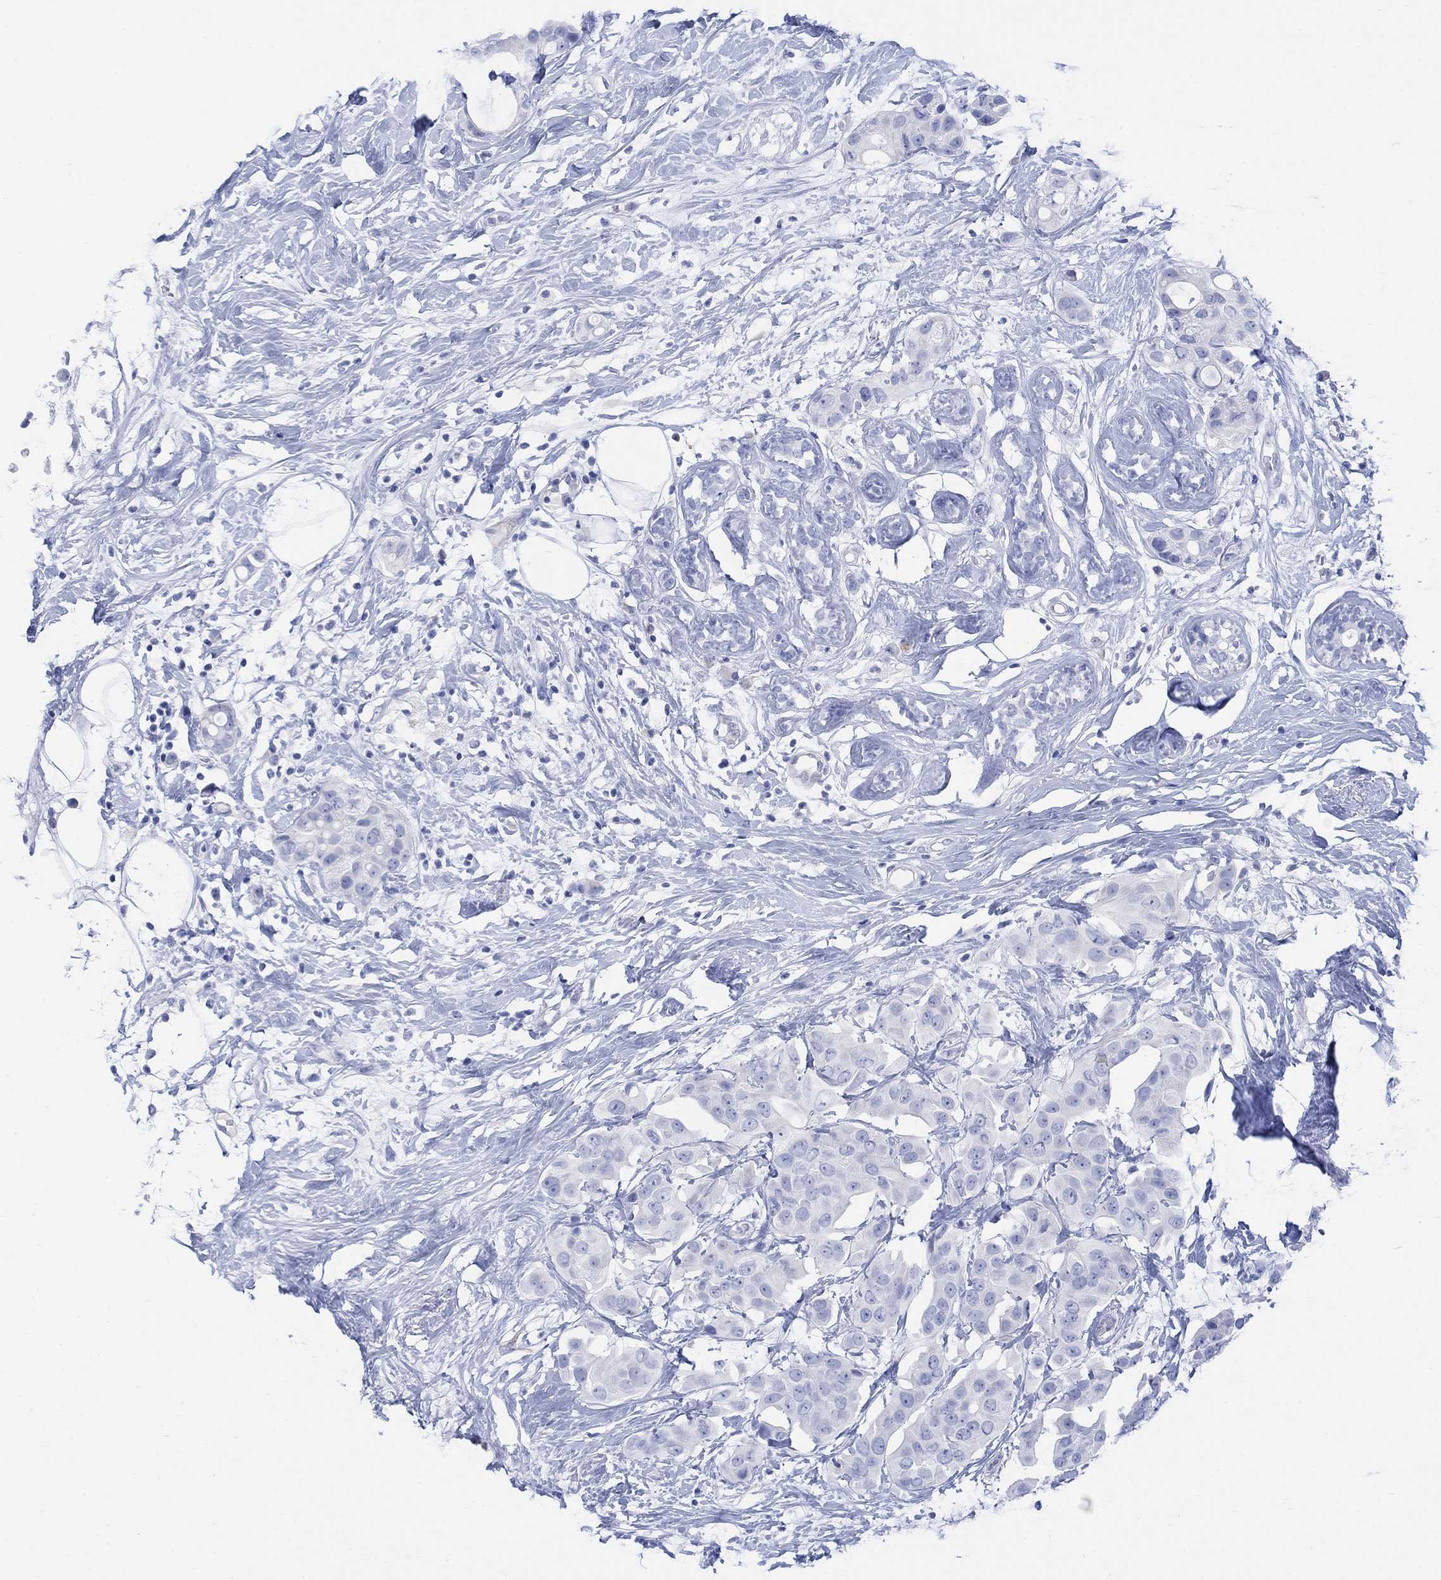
{"staining": {"intensity": "negative", "quantity": "none", "location": "none"}, "tissue": "breast cancer", "cell_type": "Tumor cells", "image_type": "cancer", "snomed": [{"axis": "morphology", "description": "Duct carcinoma"}, {"axis": "topography", "description": "Breast"}], "caption": "Tumor cells show no significant protein staining in breast invasive ductal carcinoma.", "gene": "GNG13", "patient": {"sex": "female", "age": 45}}